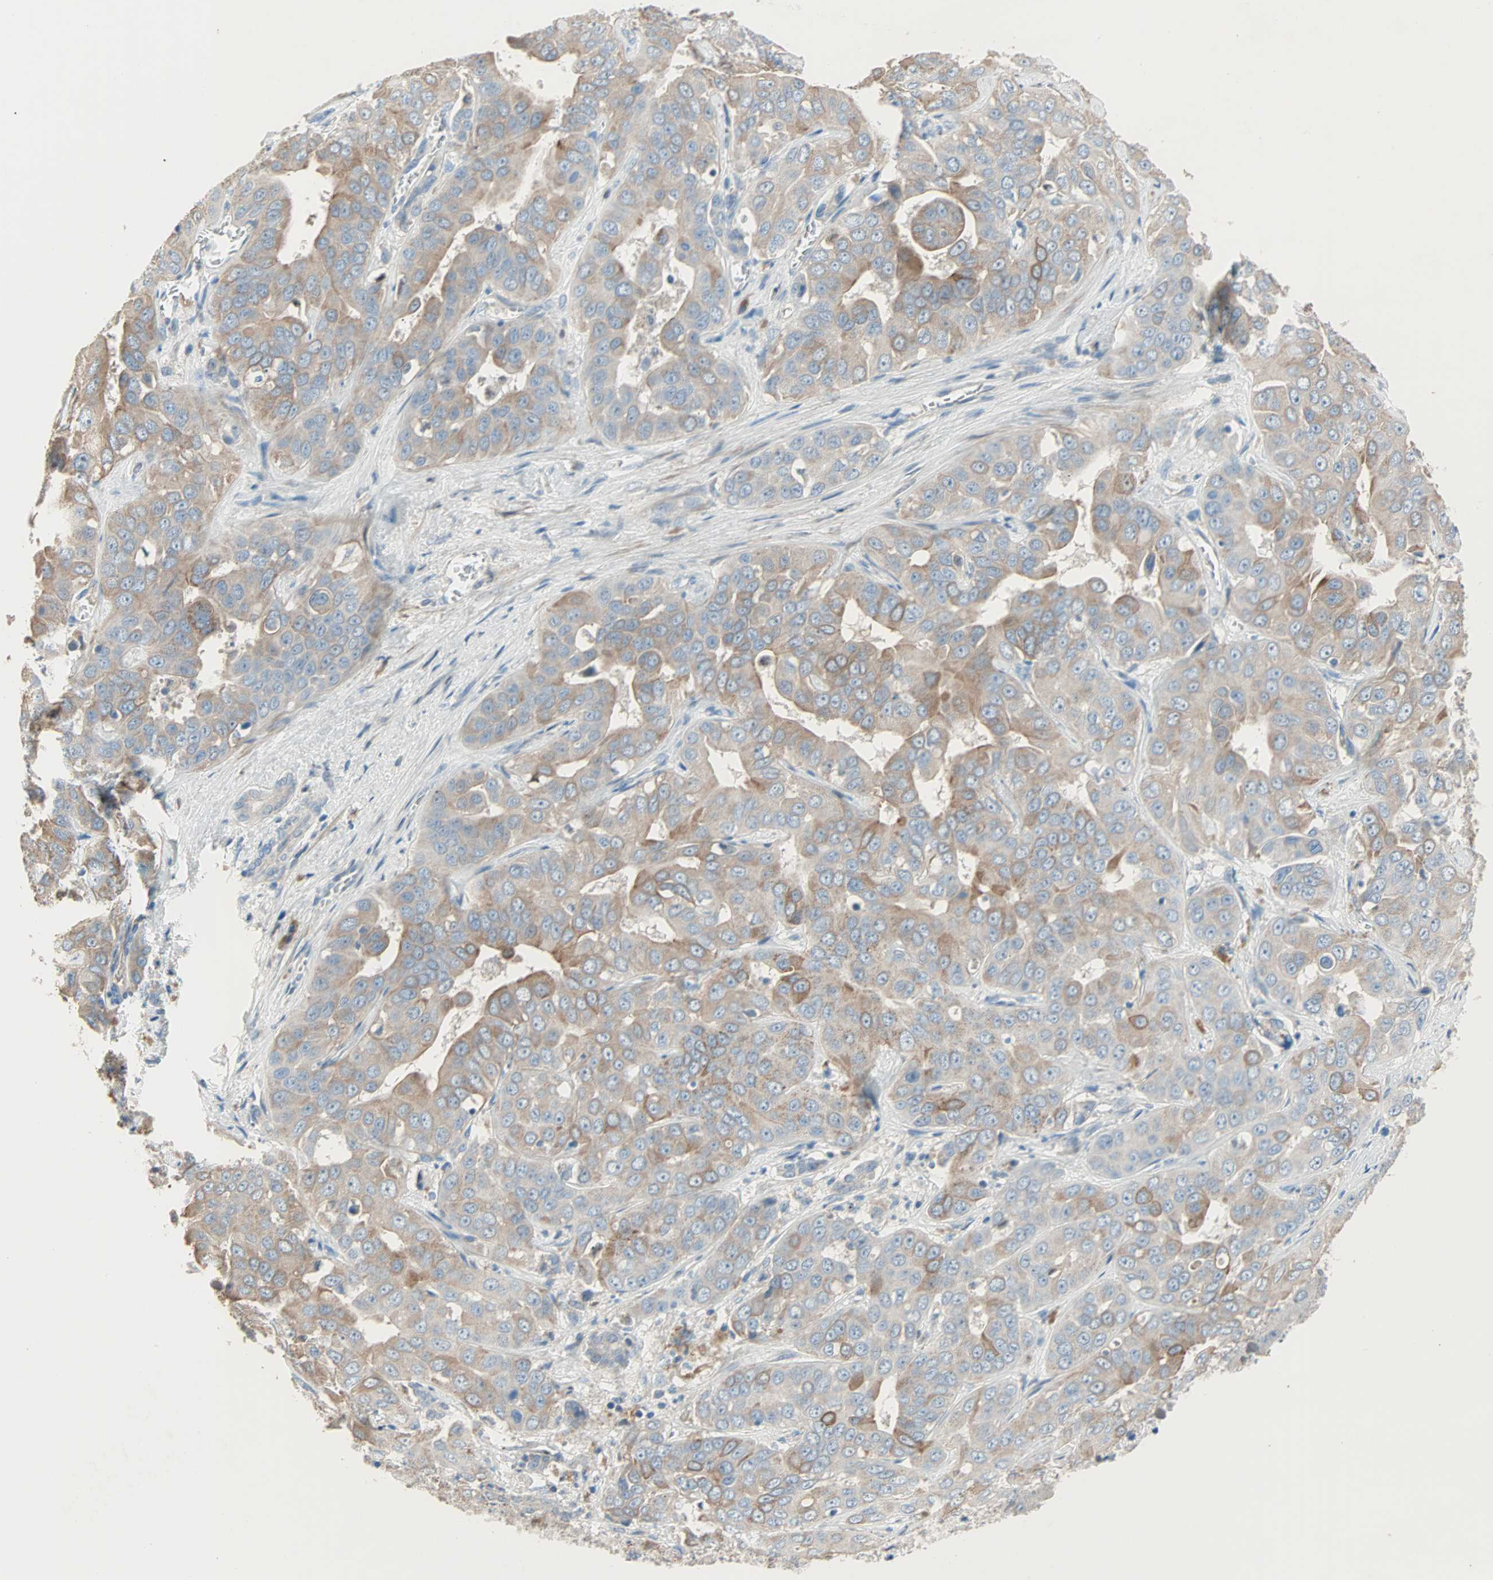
{"staining": {"intensity": "moderate", "quantity": "25%-75%", "location": "cytoplasmic/membranous"}, "tissue": "liver cancer", "cell_type": "Tumor cells", "image_type": "cancer", "snomed": [{"axis": "morphology", "description": "Cholangiocarcinoma"}, {"axis": "topography", "description": "Liver"}], "caption": "Human liver cancer (cholangiocarcinoma) stained with a protein marker shows moderate staining in tumor cells.", "gene": "ACVRL1", "patient": {"sex": "female", "age": 52}}